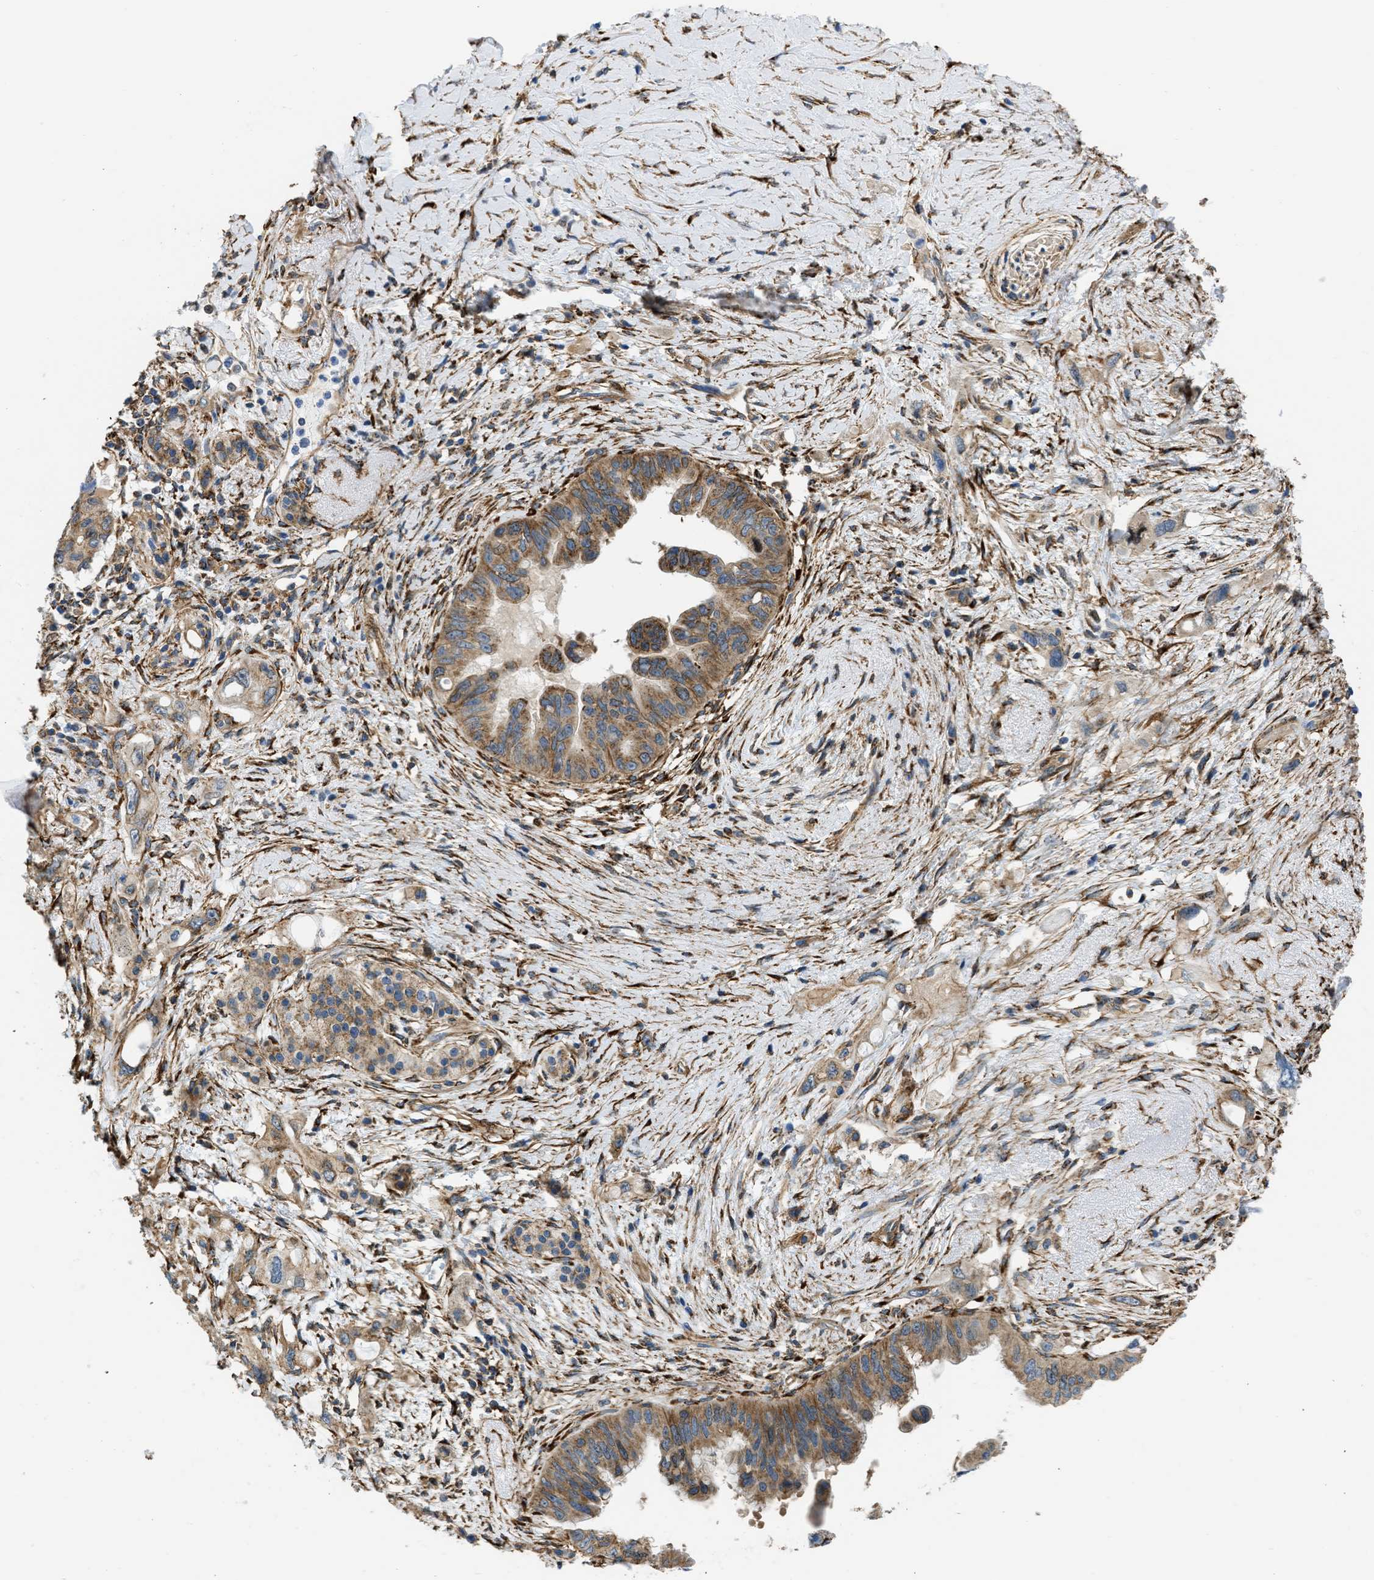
{"staining": {"intensity": "moderate", "quantity": ">75%", "location": "cytoplasmic/membranous"}, "tissue": "pancreatic cancer", "cell_type": "Tumor cells", "image_type": "cancer", "snomed": [{"axis": "morphology", "description": "Adenocarcinoma, NOS"}, {"axis": "topography", "description": "Pancreas"}], "caption": "This histopathology image demonstrates pancreatic cancer stained with immunohistochemistry to label a protein in brown. The cytoplasmic/membranous of tumor cells show moderate positivity for the protein. Nuclei are counter-stained blue.", "gene": "SEPTIN2", "patient": {"sex": "female", "age": 56}}